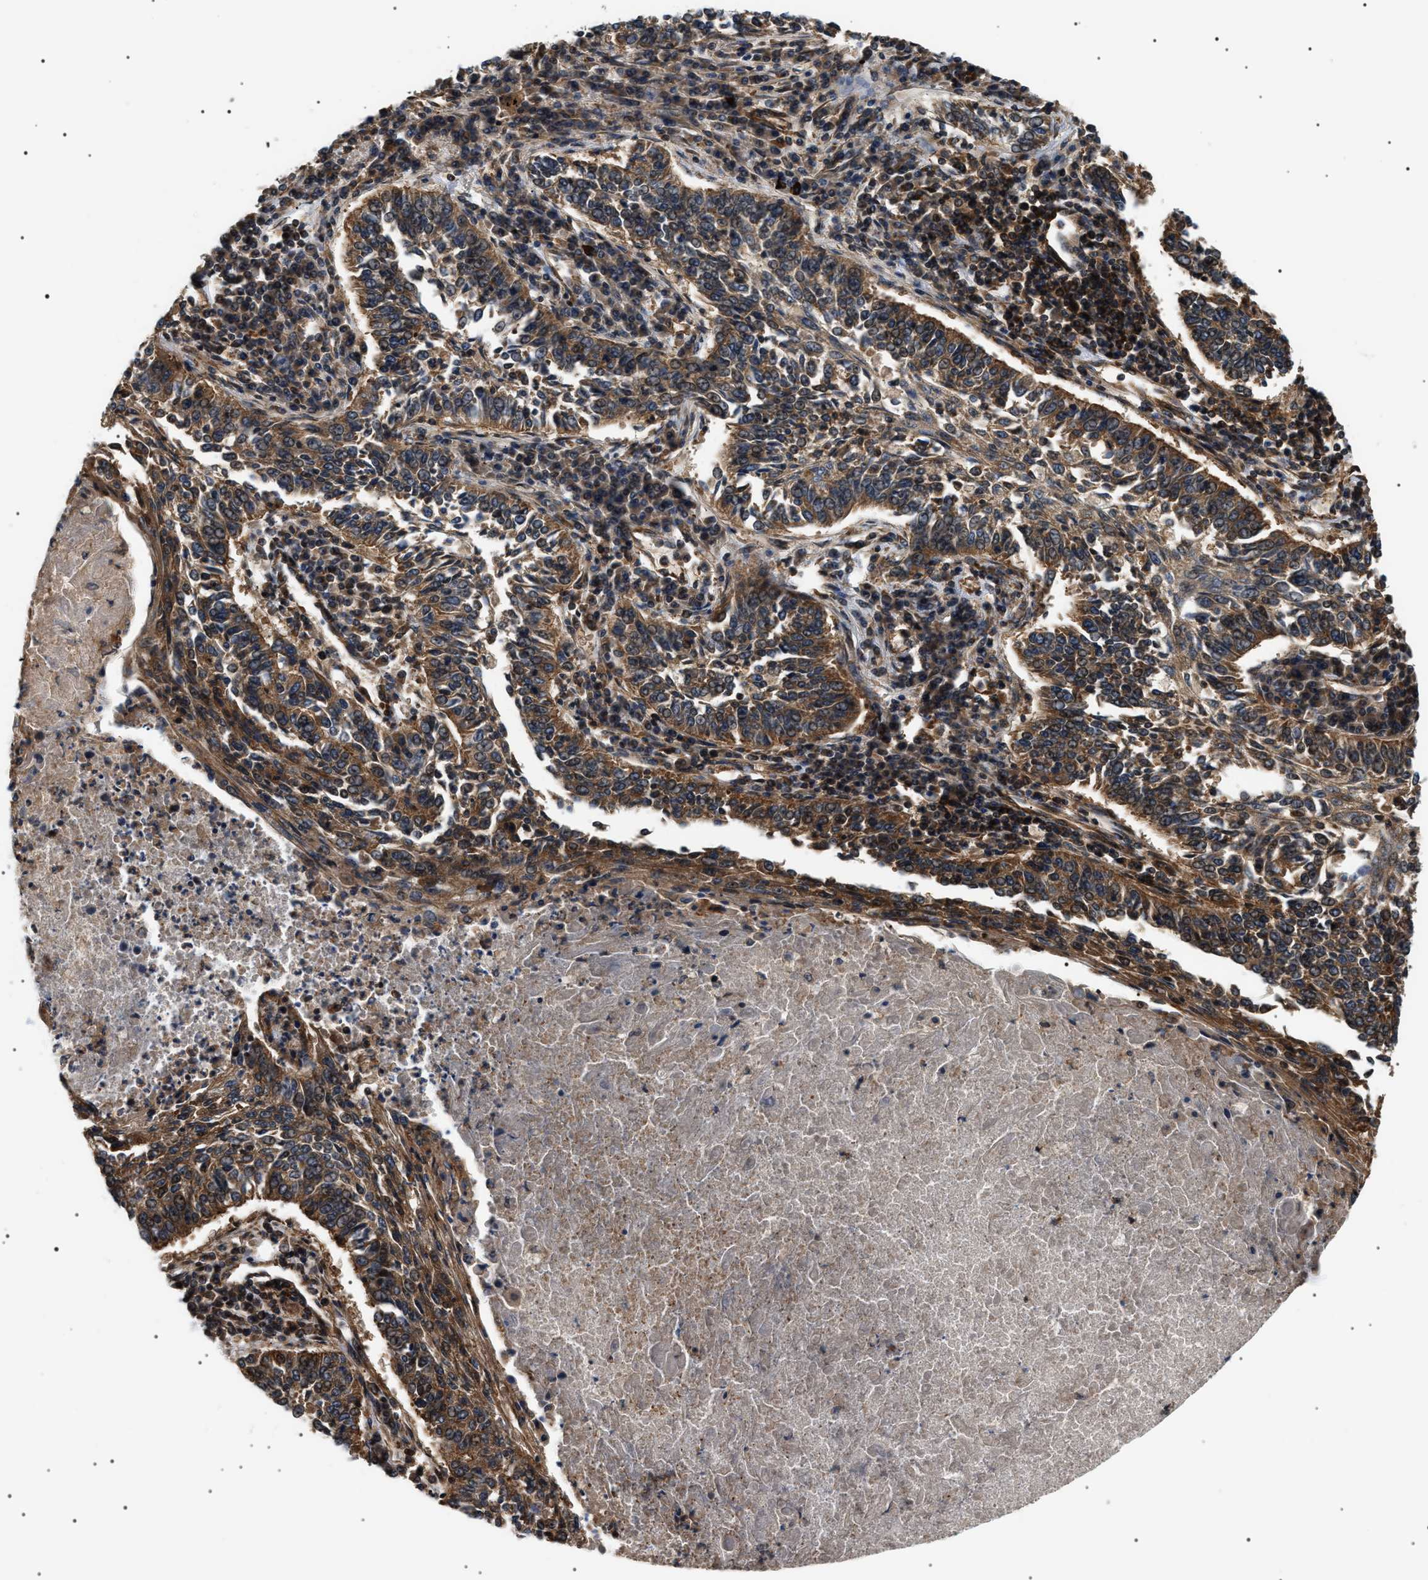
{"staining": {"intensity": "moderate", "quantity": "25%-75%", "location": "cytoplasmic/membranous"}, "tissue": "lung cancer", "cell_type": "Tumor cells", "image_type": "cancer", "snomed": [{"axis": "morphology", "description": "Normal tissue, NOS"}, {"axis": "morphology", "description": "Squamous cell carcinoma, NOS"}, {"axis": "topography", "description": "Cartilage tissue"}, {"axis": "topography", "description": "Bronchus"}, {"axis": "topography", "description": "Lung"}], "caption": "Moderate cytoplasmic/membranous protein staining is identified in approximately 25%-75% of tumor cells in lung cancer. The protein is shown in brown color, while the nuclei are stained blue.", "gene": "SH3GLB2", "patient": {"sex": "female", "age": 49}}